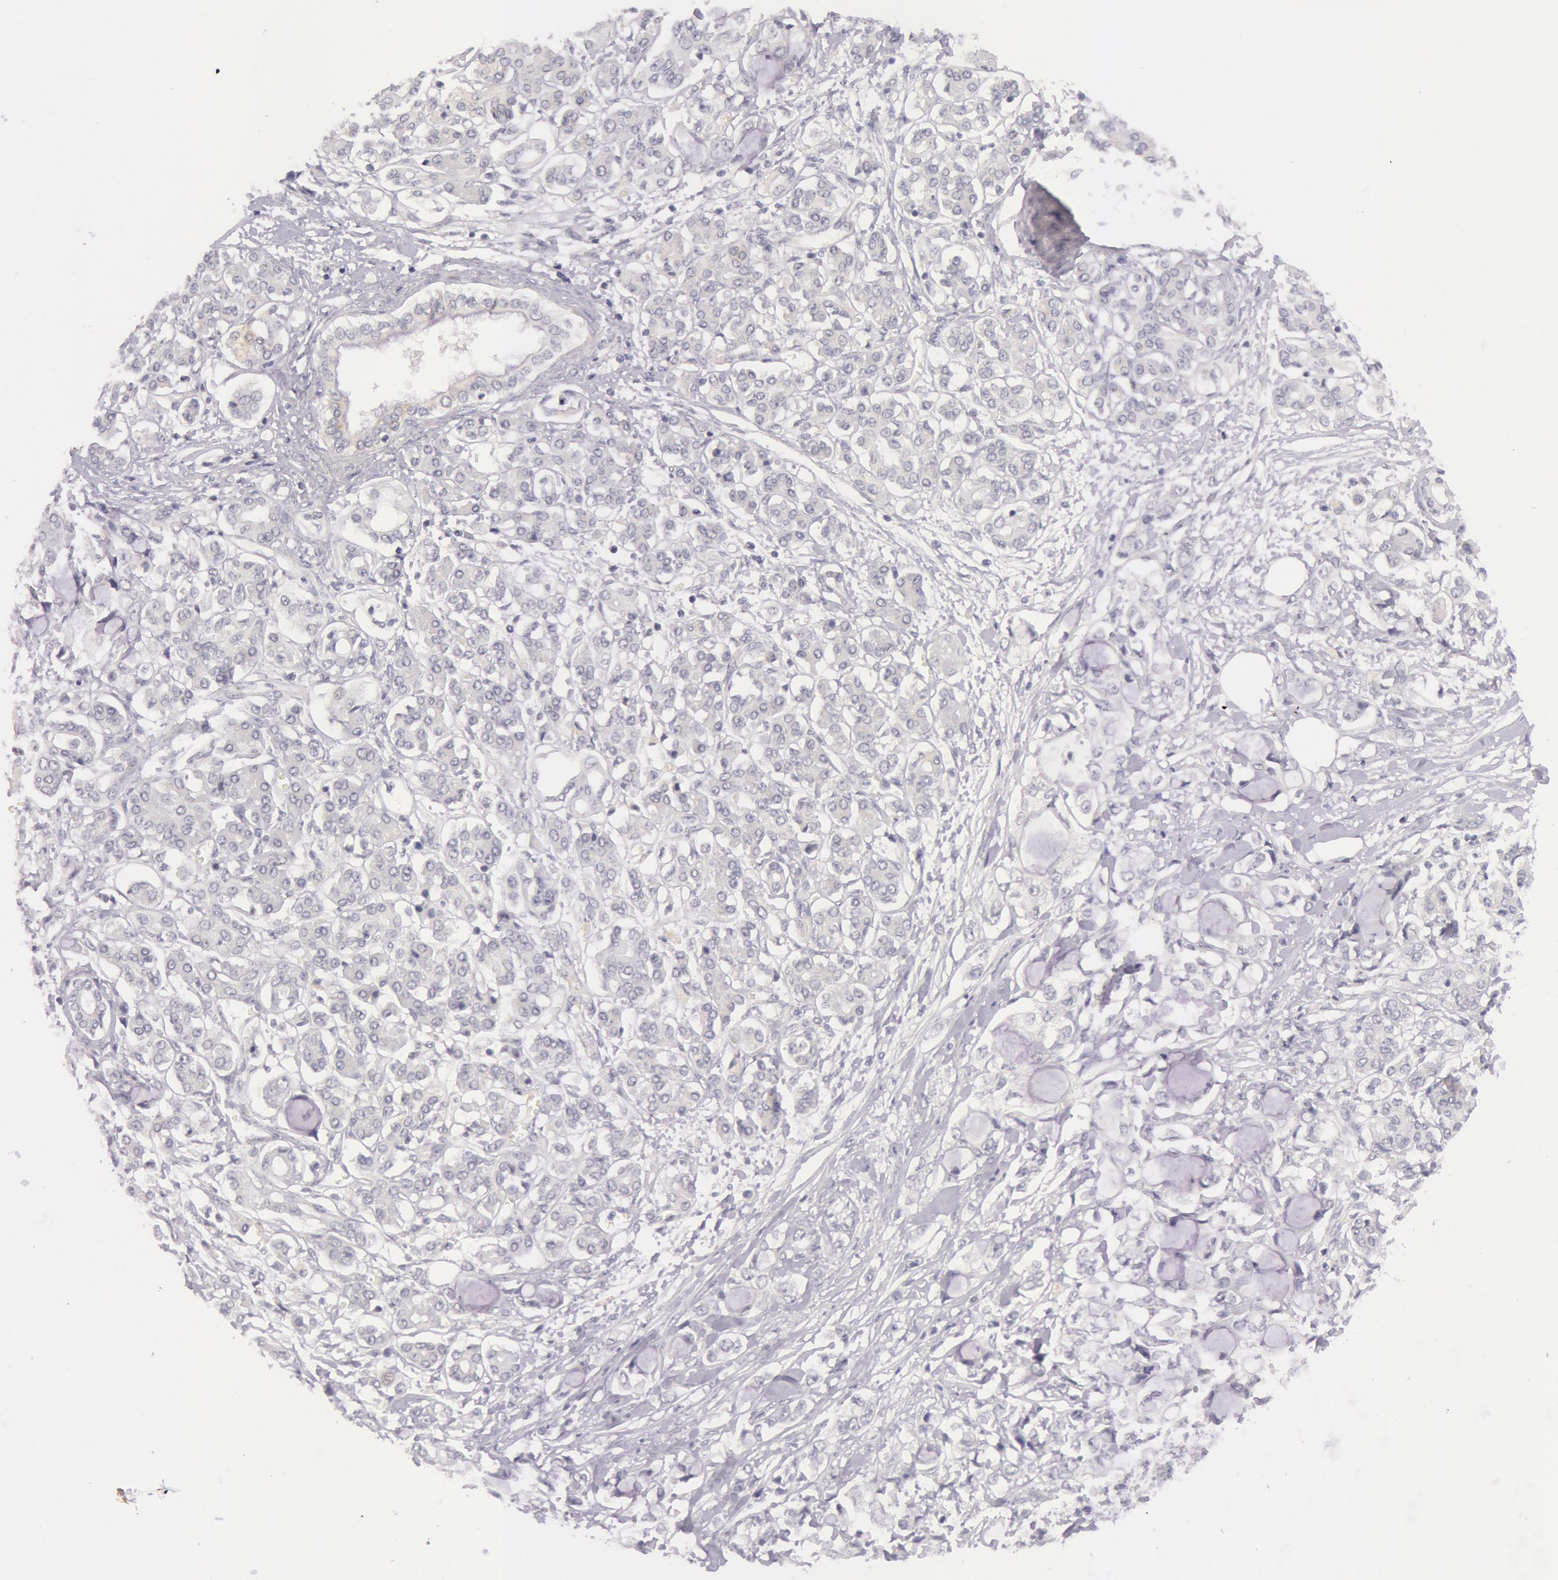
{"staining": {"intensity": "negative", "quantity": "none", "location": "none"}, "tissue": "pancreatic cancer", "cell_type": "Tumor cells", "image_type": "cancer", "snomed": [{"axis": "morphology", "description": "Adenocarcinoma, NOS"}, {"axis": "topography", "description": "Pancreas"}], "caption": "DAB (3,3'-diaminobenzidine) immunohistochemical staining of pancreatic cancer reveals no significant positivity in tumor cells.", "gene": "RBMY1F", "patient": {"sex": "female", "age": 70}}